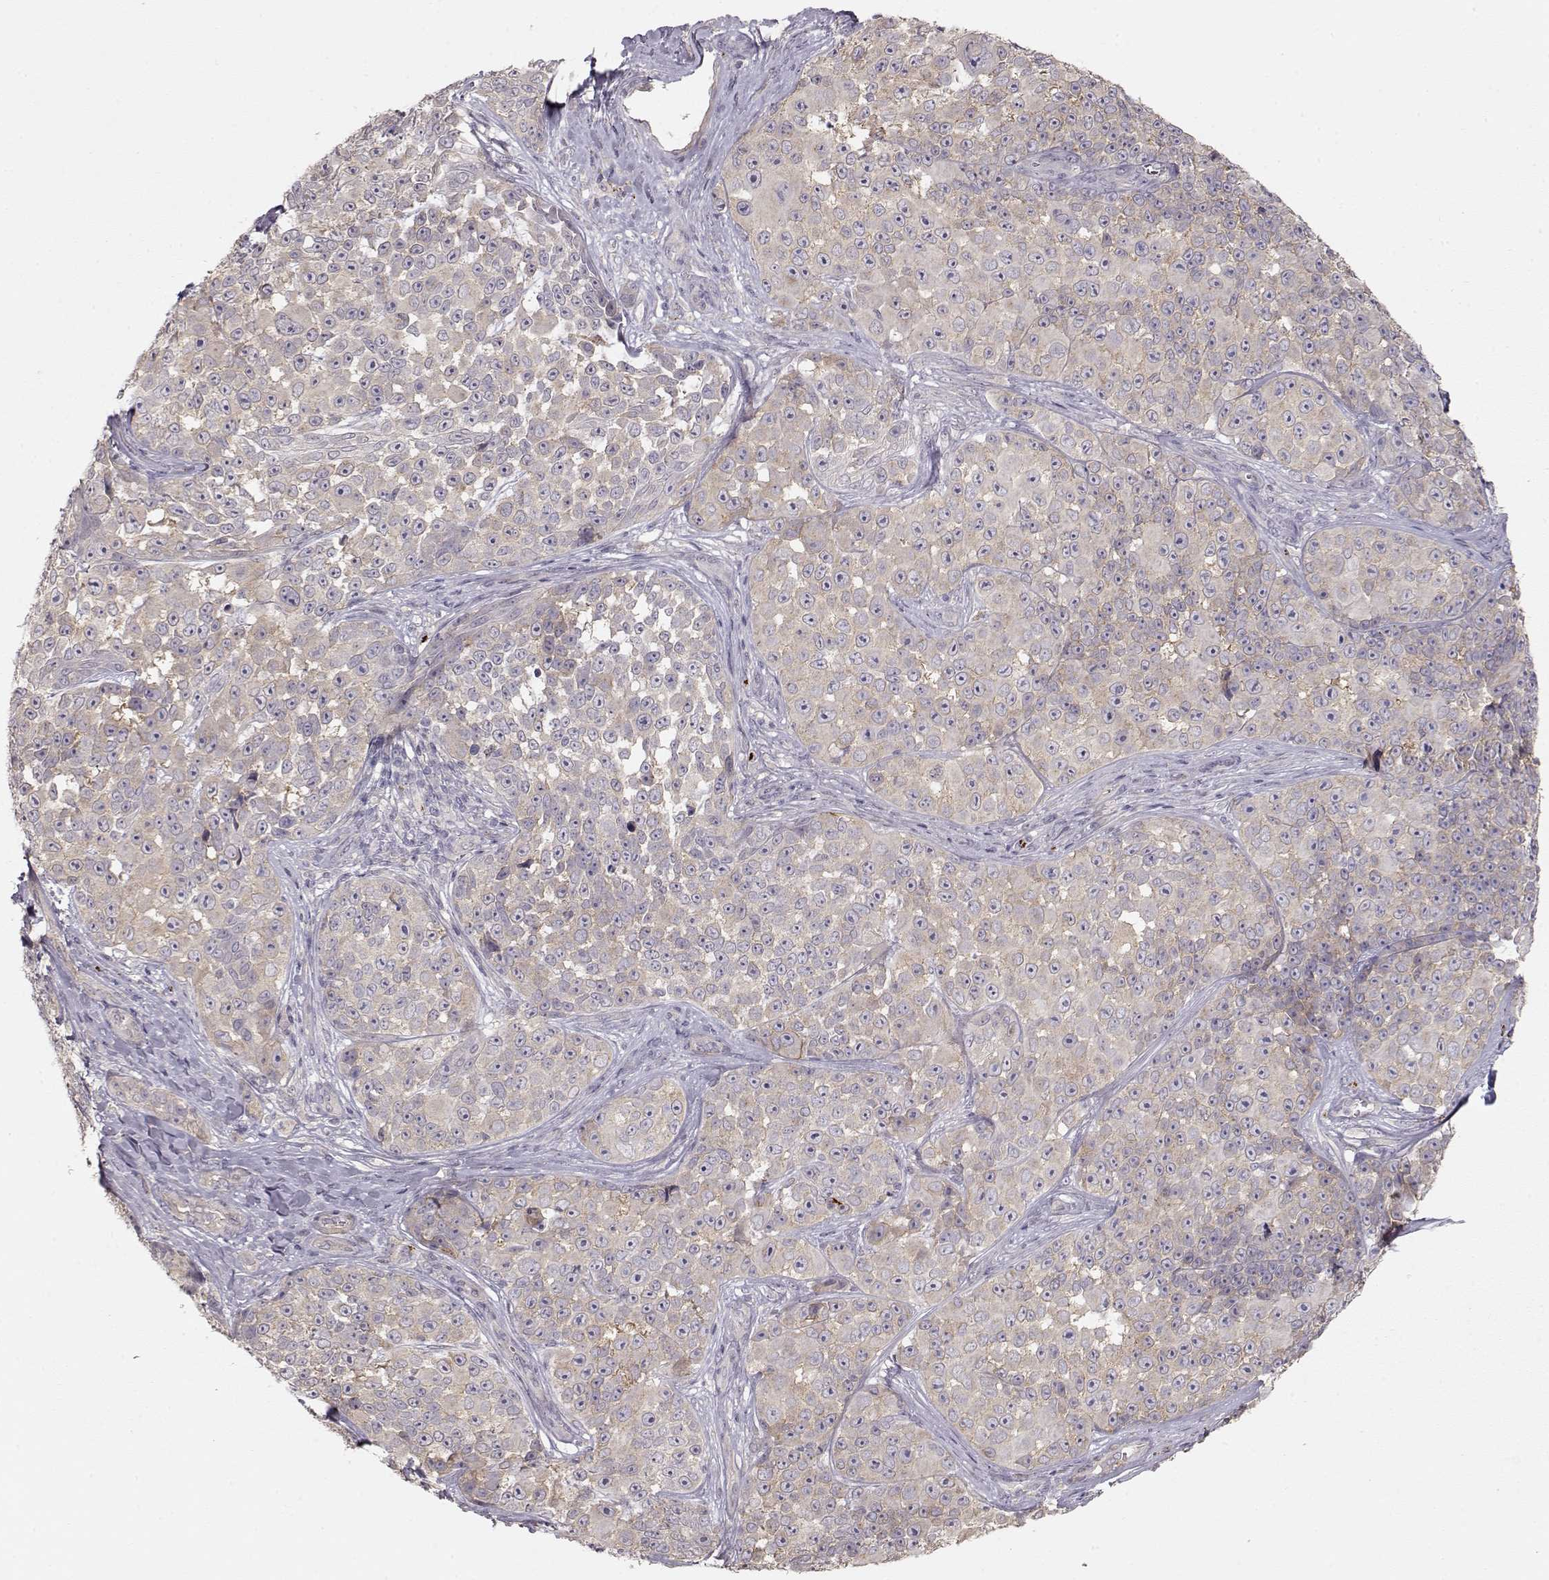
{"staining": {"intensity": "negative", "quantity": "none", "location": "none"}, "tissue": "melanoma", "cell_type": "Tumor cells", "image_type": "cancer", "snomed": [{"axis": "morphology", "description": "Malignant melanoma, NOS"}, {"axis": "topography", "description": "Skin"}], "caption": "Immunohistochemistry micrograph of malignant melanoma stained for a protein (brown), which exhibits no positivity in tumor cells.", "gene": "ARHGAP8", "patient": {"sex": "female", "age": 88}}